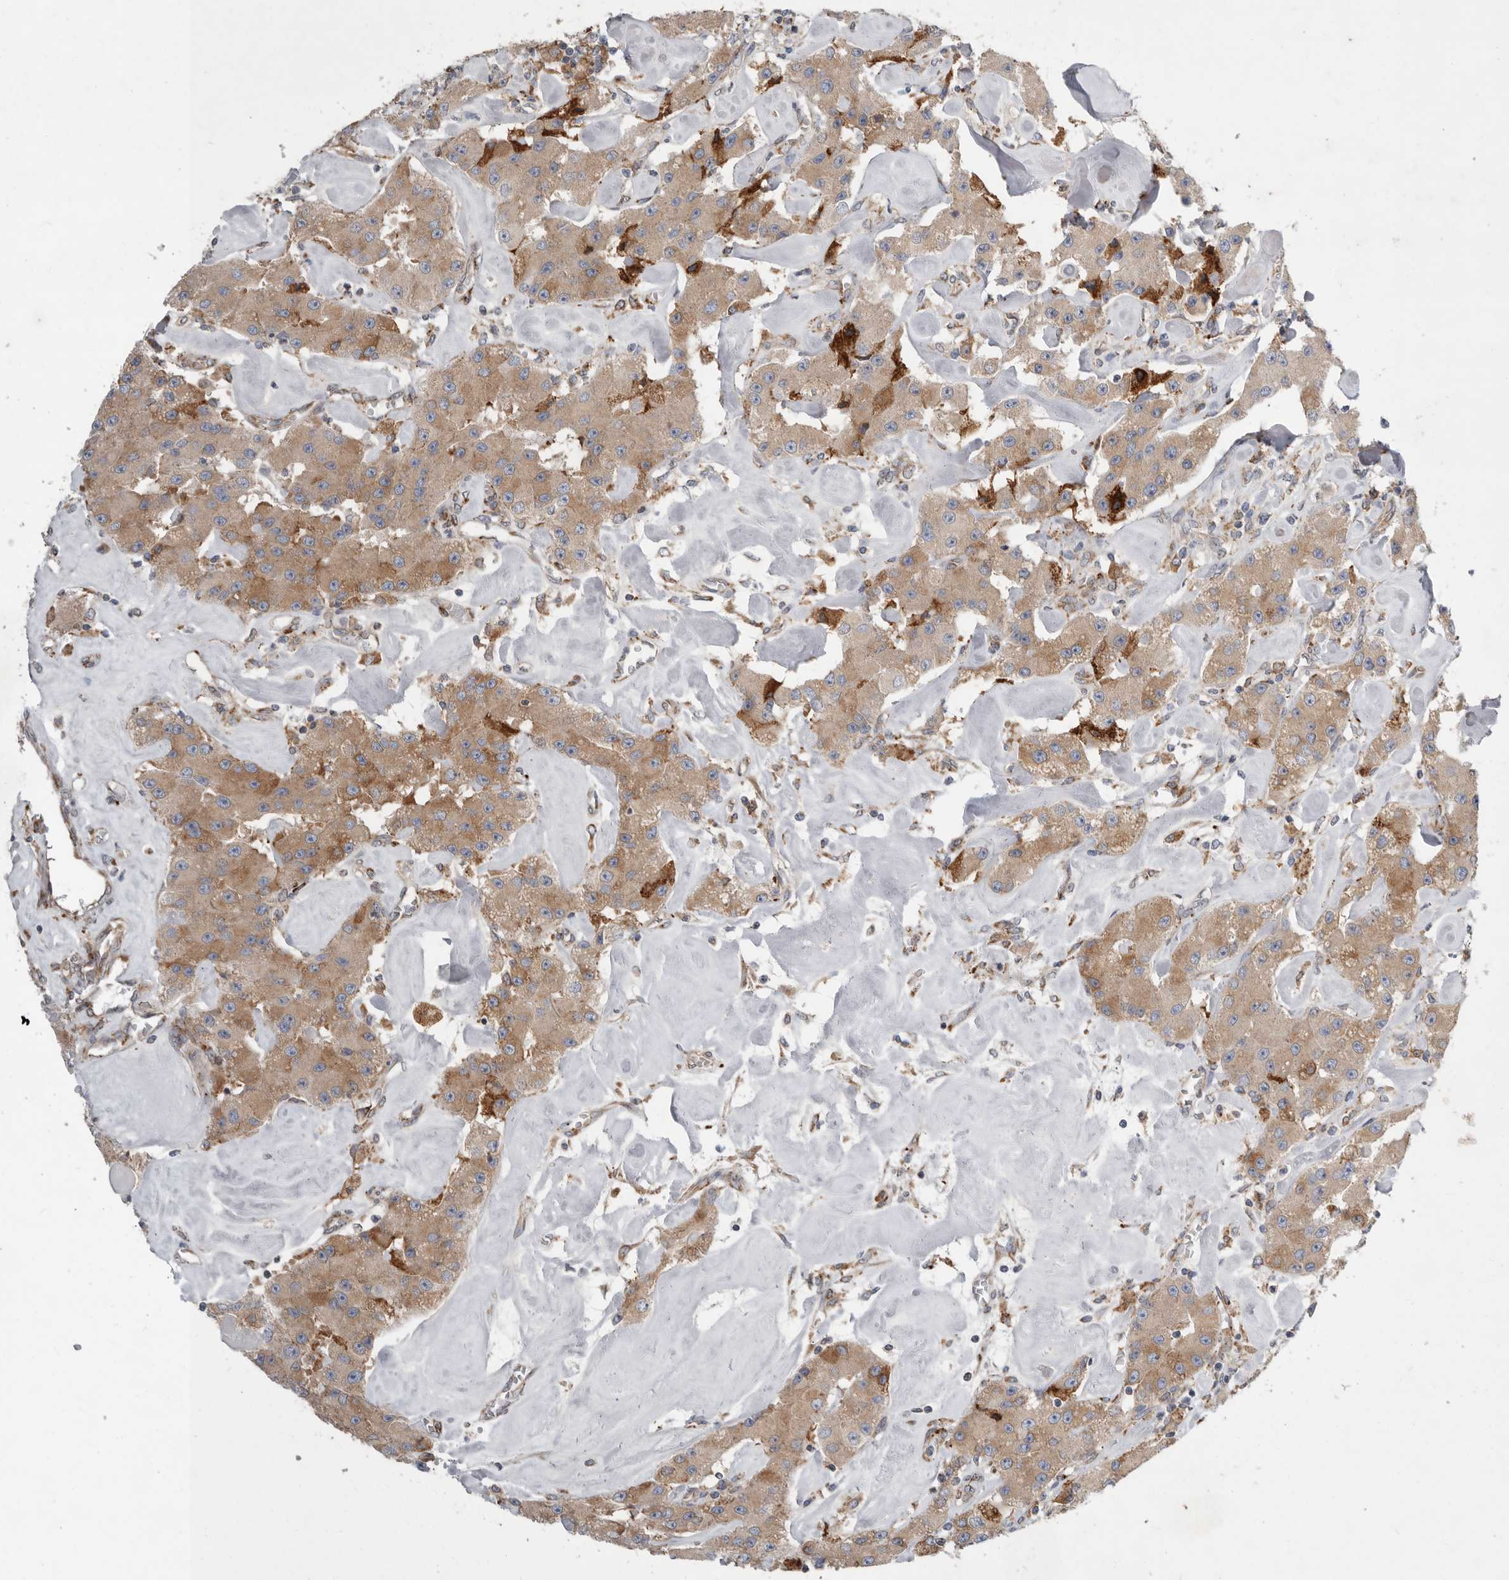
{"staining": {"intensity": "moderate", "quantity": "25%-75%", "location": "cytoplasmic/membranous"}, "tissue": "carcinoid", "cell_type": "Tumor cells", "image_type": "cancer", "snomed": [{"axis": "morphology", "description": "Carcinoid, malignant, NOS"}, {"axis": "topography", "description": "Pancreas"}], "caption": "Tumor cells exhibit medium levels of moderate cytoplasmic/membranous expression in approximately 25%-75% of cells in malignant carcinoid.", "gene": "GANAB", "patient": {"sex": "male", "age": 41}}